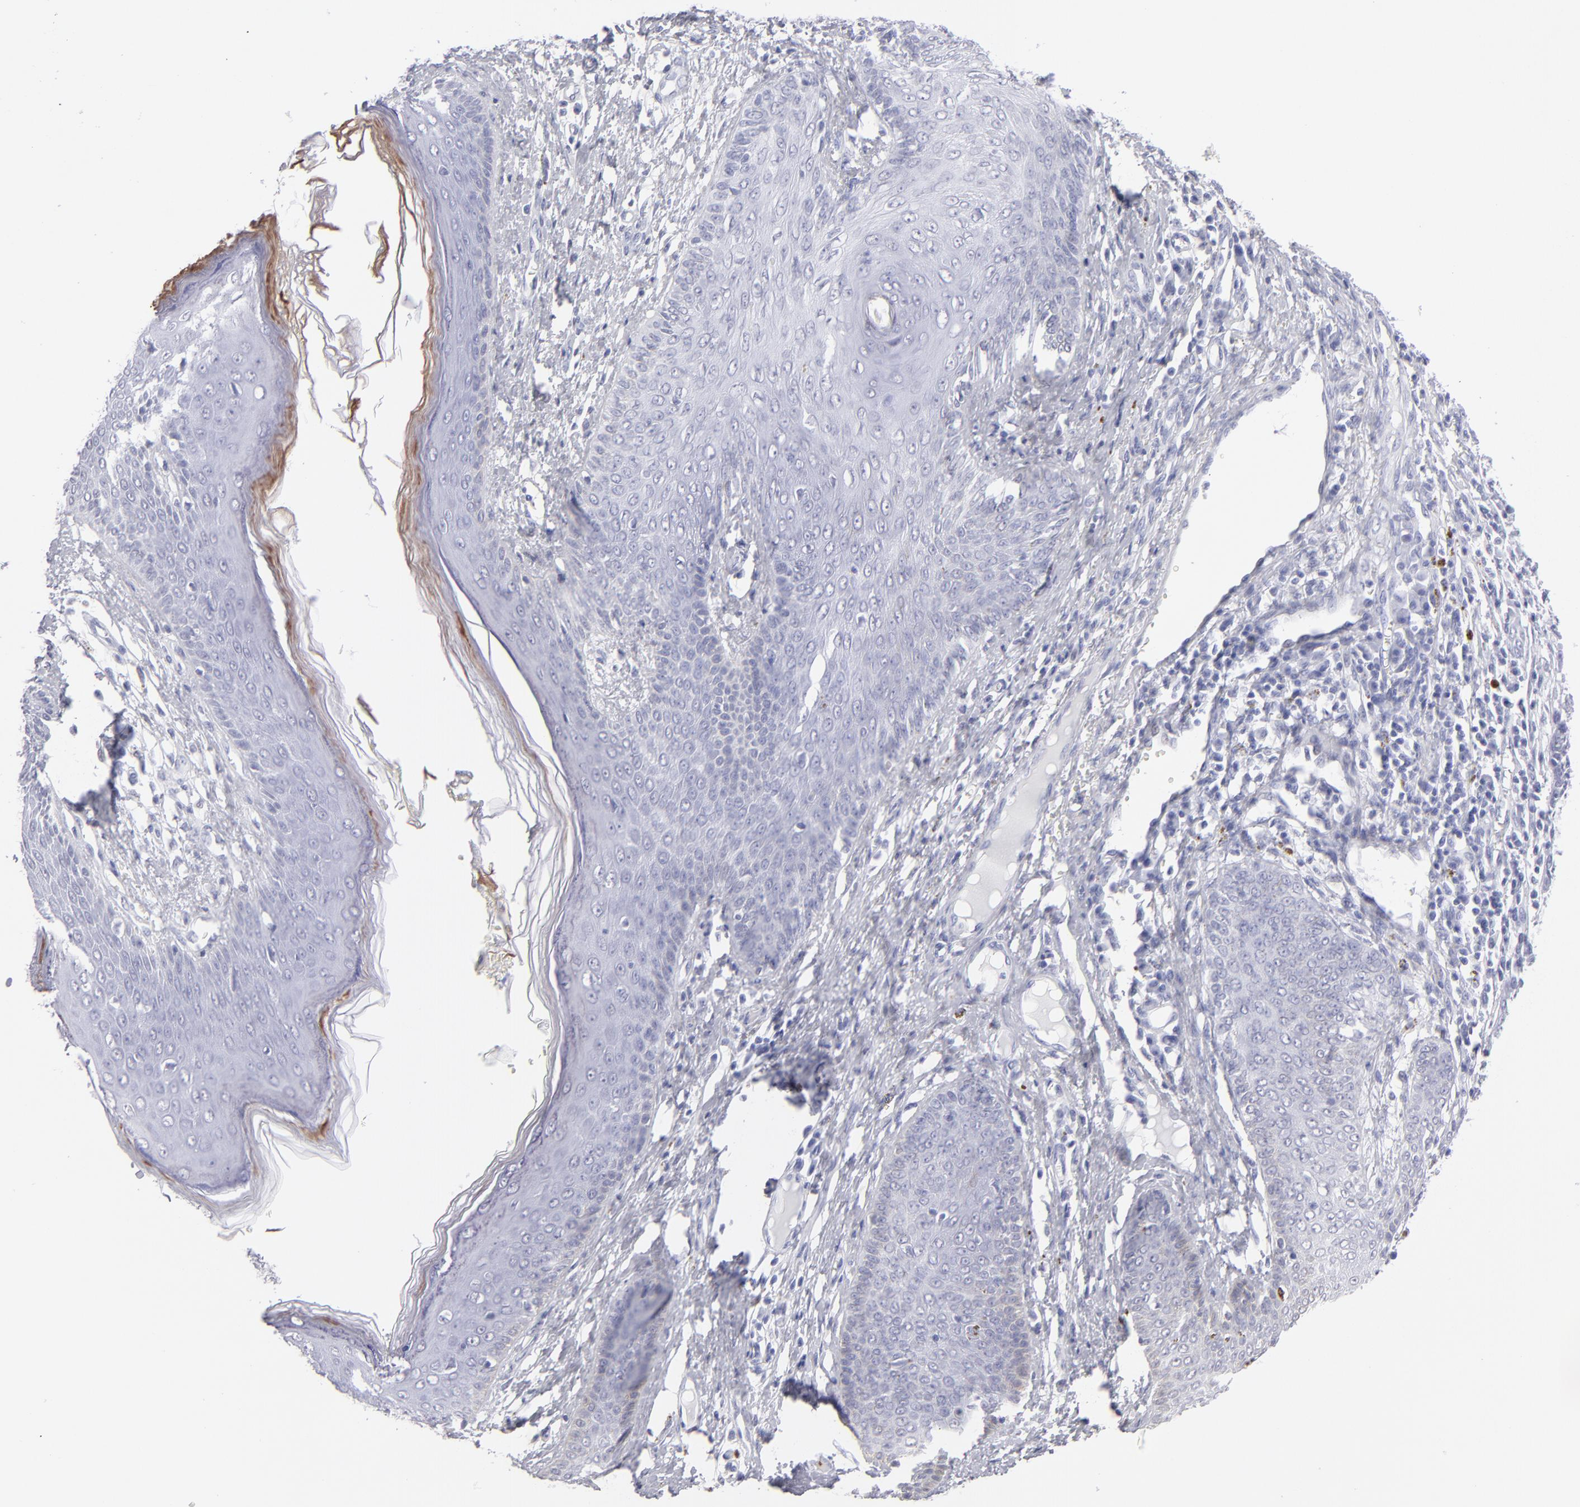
{"staining": {"intensity": "negative", "quantity": "none", "location": "none"}, "tissue": "skin cancer", "cell_type": "Tumor cells", "image_type": "cancer", "snomed": [{"axis": "morphology", "description": "Basal cell carcinoma"}, {"axis": "topography", "description": "Skin"}], "caption": "IHC photomicrograph of skin cancer stained for a protein (brown), which shows no expression in tumor cells. (DAB (3,3'-diaminobenzidine) immunohistochemistry (IHC) visualized using brightfield microscopy, high magnification).", "gene": "ALDOB", "patient": {"sex": "female", "age": 64}}